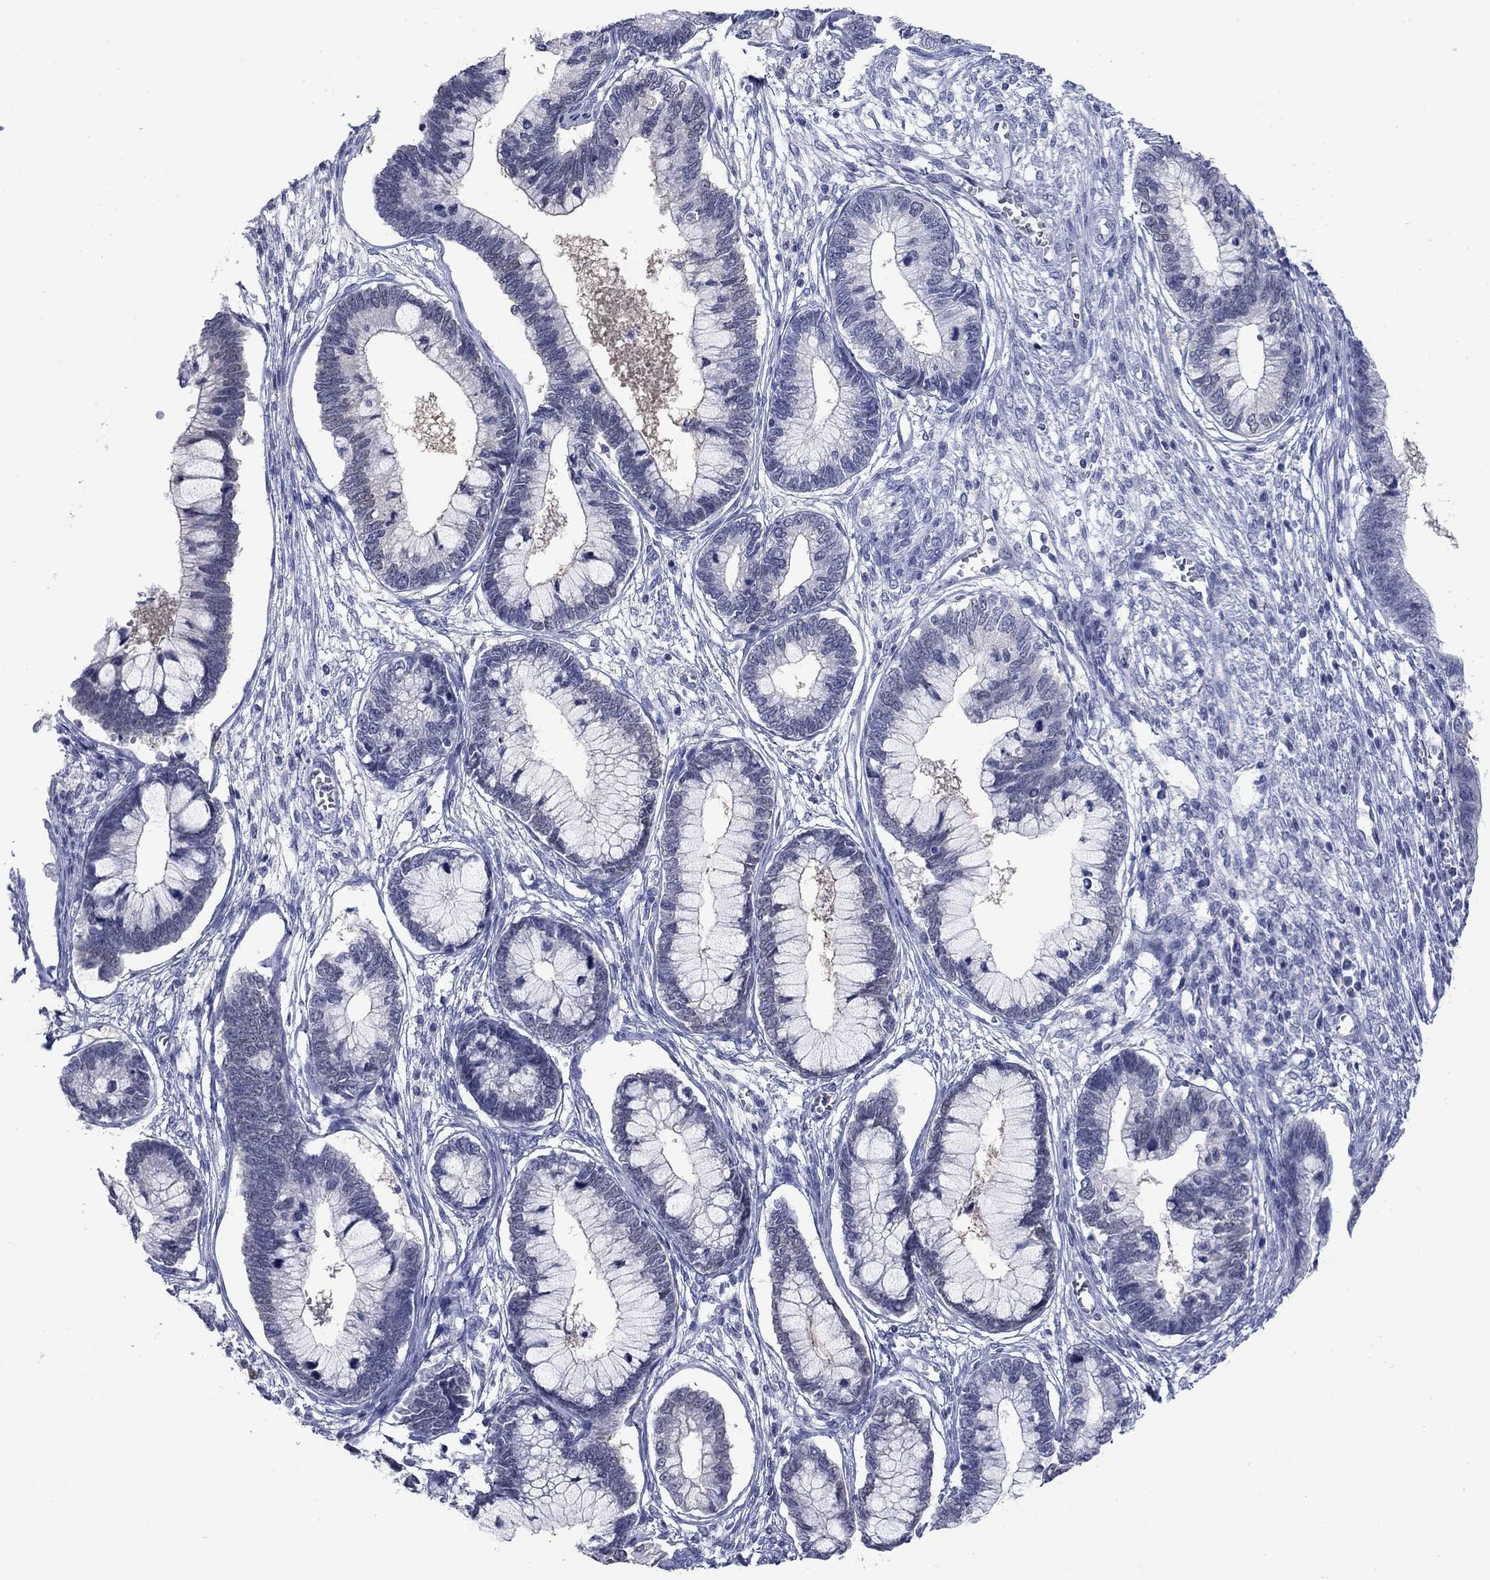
{"staining": {"intensity": "negative", "quantity": "none", "location": "none"}, "tissue": "cervical cancer", "cell_type": "Tumor cells", "image_type": "cancer", "snomed": [{"axis": "morphology", "description": "Adenocarcinoma, NOS"}, {"axis": "topography", "description": "Cervix"}], "caption": "Tumor cells are negative for protein expression in human cervical cancer.", "gene": "ATP6V1G2", "patient": {"sex": "female", "age": 44}}